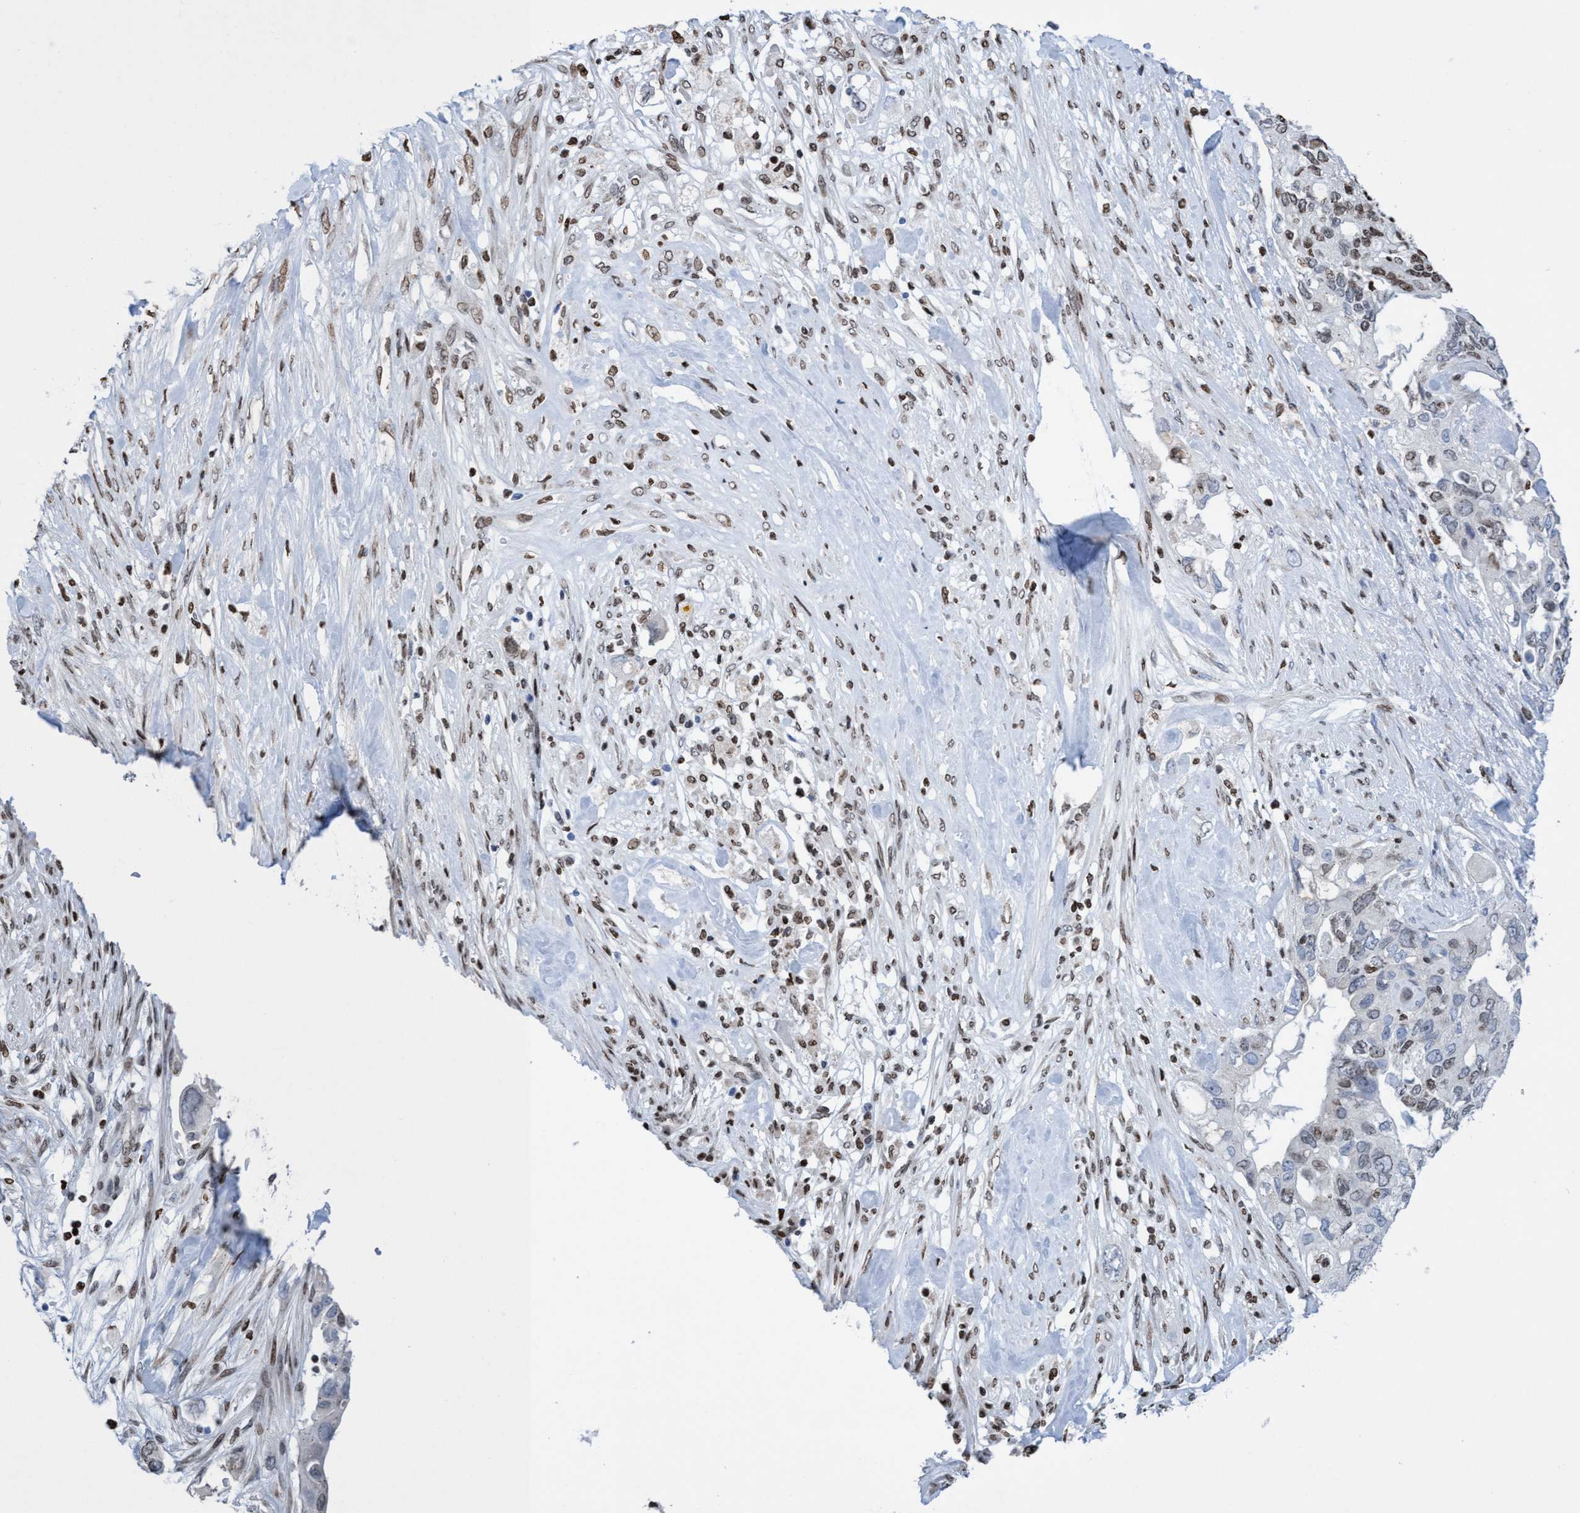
{"staining": {"intensity": "weak", "quantity": "25%-75%", "location": "nuclear"}, "tissue": "pancreatic cancer", "cell_type": "Tumor cells", "image_type": "cancer", "snomed": [{"axis": "morphology", "description": "Adenocarcinoma, NOS"}, {"axis": "topography", "description": "Pancreas"}], "caption": "There is low levels of weak nuclear positivity in tumor cells of adenocarcinoma (pancreatic), as demonstrated by immunohistochemical staining (brown color).", "gene": "CBX2", "patient": {"sex": "female", "age": 56}}